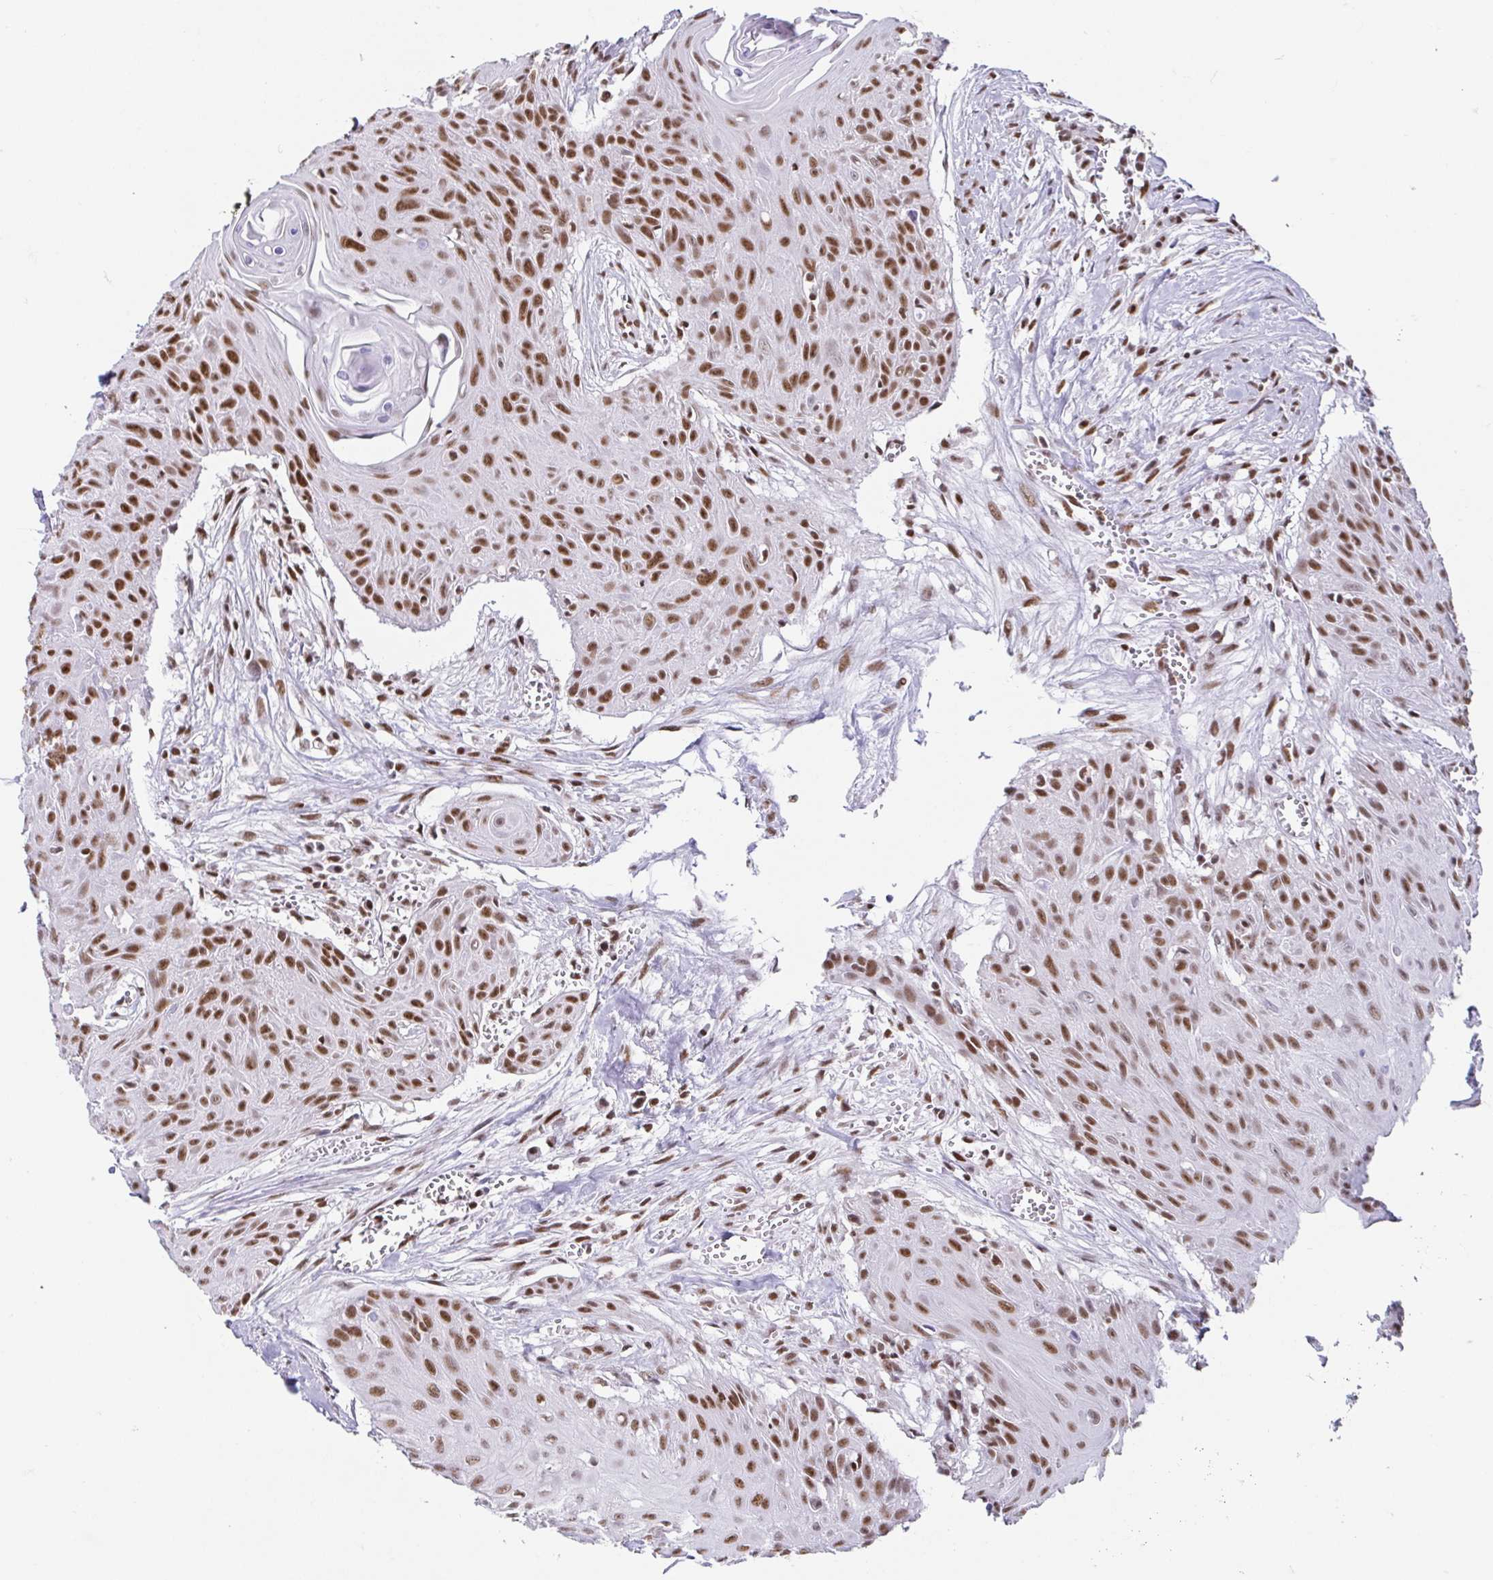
{"staining": {"intensity": "moderate", "quantity": ">75%", "location": "nuclear"}, "tissue": "head and neck cancer", "cell_type": "Tumor cells", "image_type": "cancer", "snomed": [{"axis": "morphology", "description": "Squamous cell carcinoma, NOS"}, {"axis": "topography", "description": "Lymph node"}, {"axis": "topography", "description": "Salivary gland"}, {"axis": "topography", "description": "Head-Neck"}], "caption": "This histopathology image reveals immunohistochemistry (IHC) staining of head and neck cancer (squamous cell carcinoma), with medium moderate nuclear staining in about >75% of tumor cells.", "gene": "EWSR1", "patient": {"sex": "female", "age": 74}}